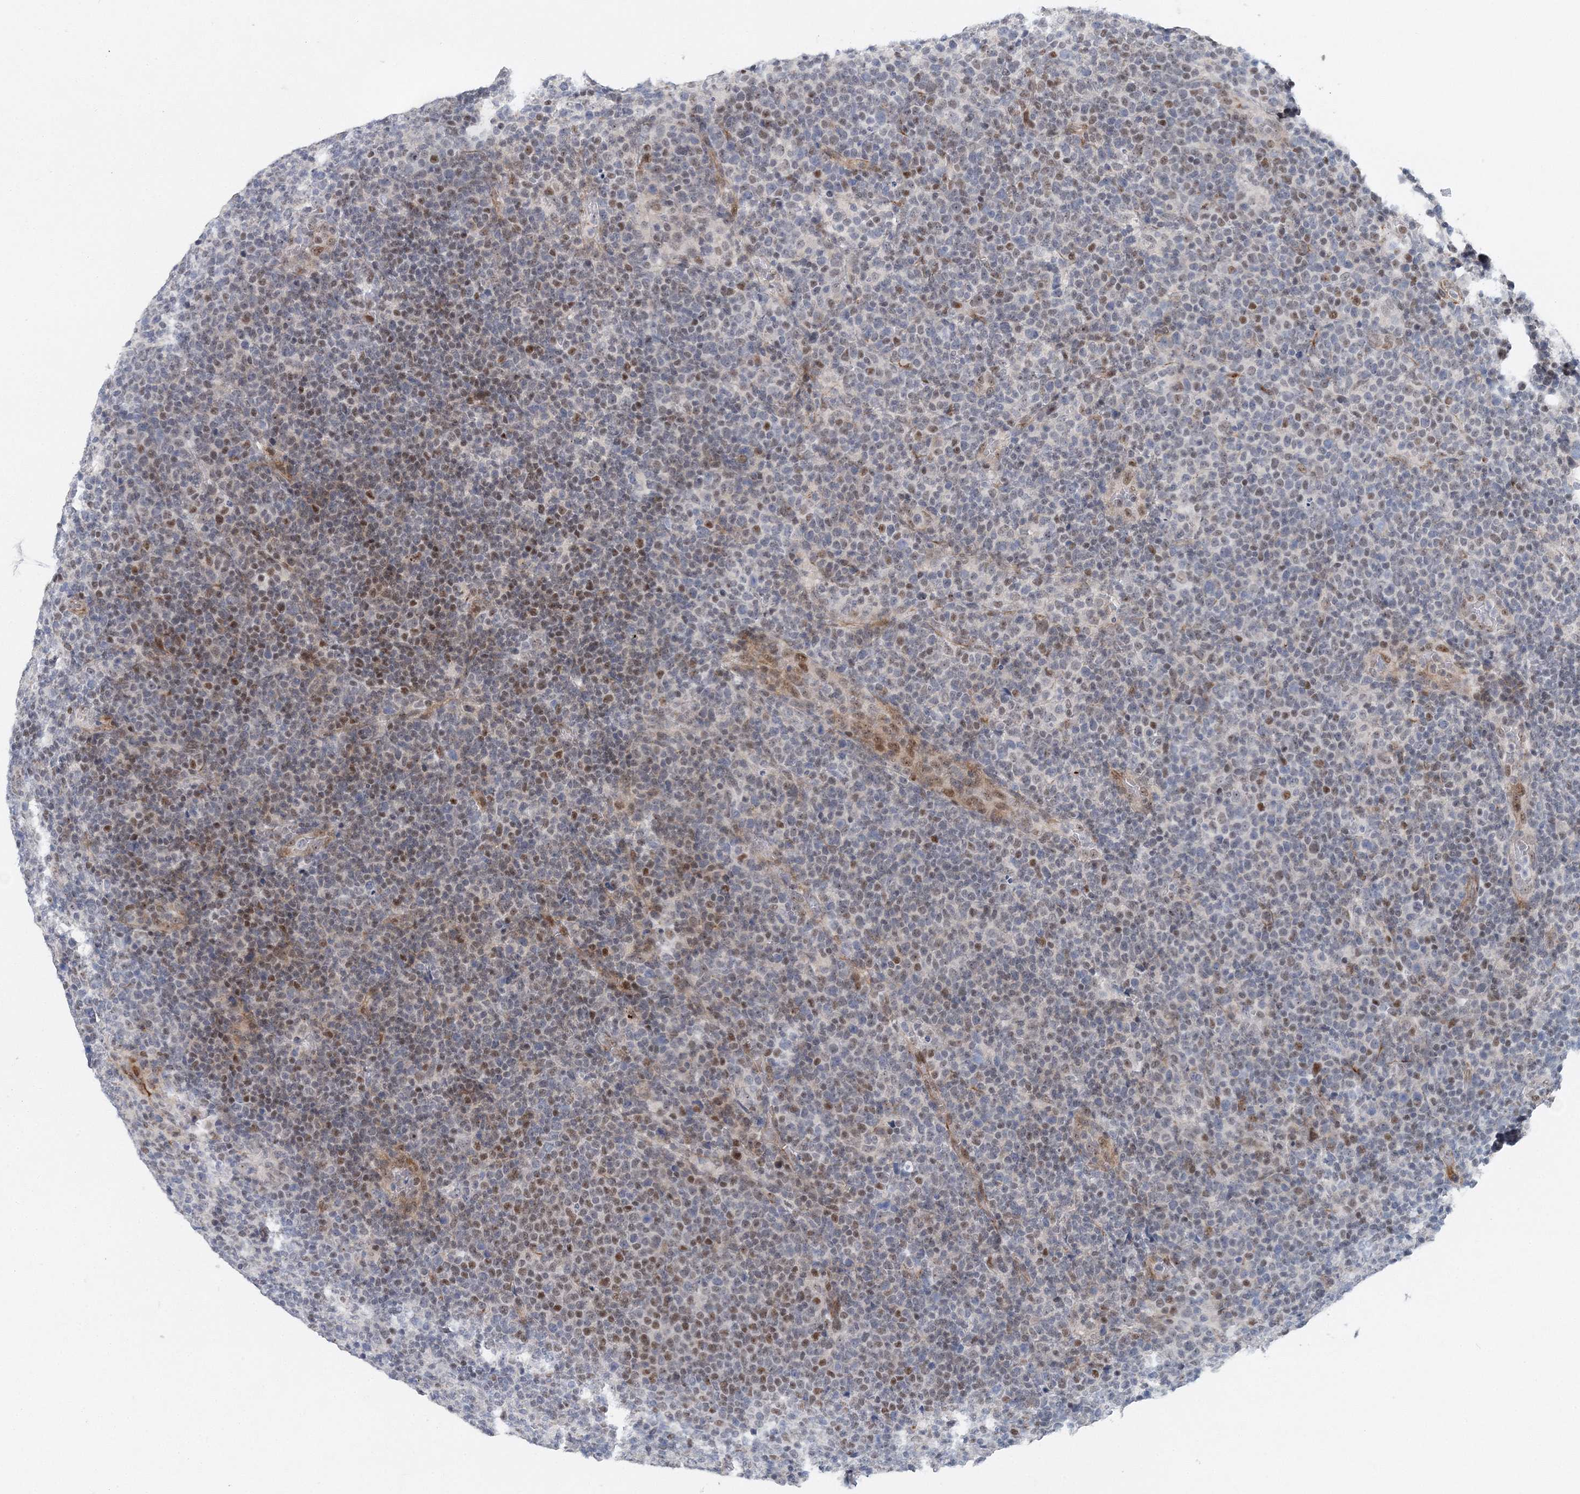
{"staining": {"intensity": "moderate", "quantity": "<25%", "location": "nuclear"}, "tissue": "lymphoma", "cell_type": "Tumor cells", "image_type": "cancer", "snomed": [{"axis": "morphology", "description": "Malignant lymphoma, non-Hodgkin's type, High grade"}, {"axis": "topography", "description": "Lymph node"}], "caption": "Human lymphoma stained with a protein marker demonstrates moderate staining in tumor cells.", "gene": "UIMC1", "patient": {"sex": "male", "age": 61}}